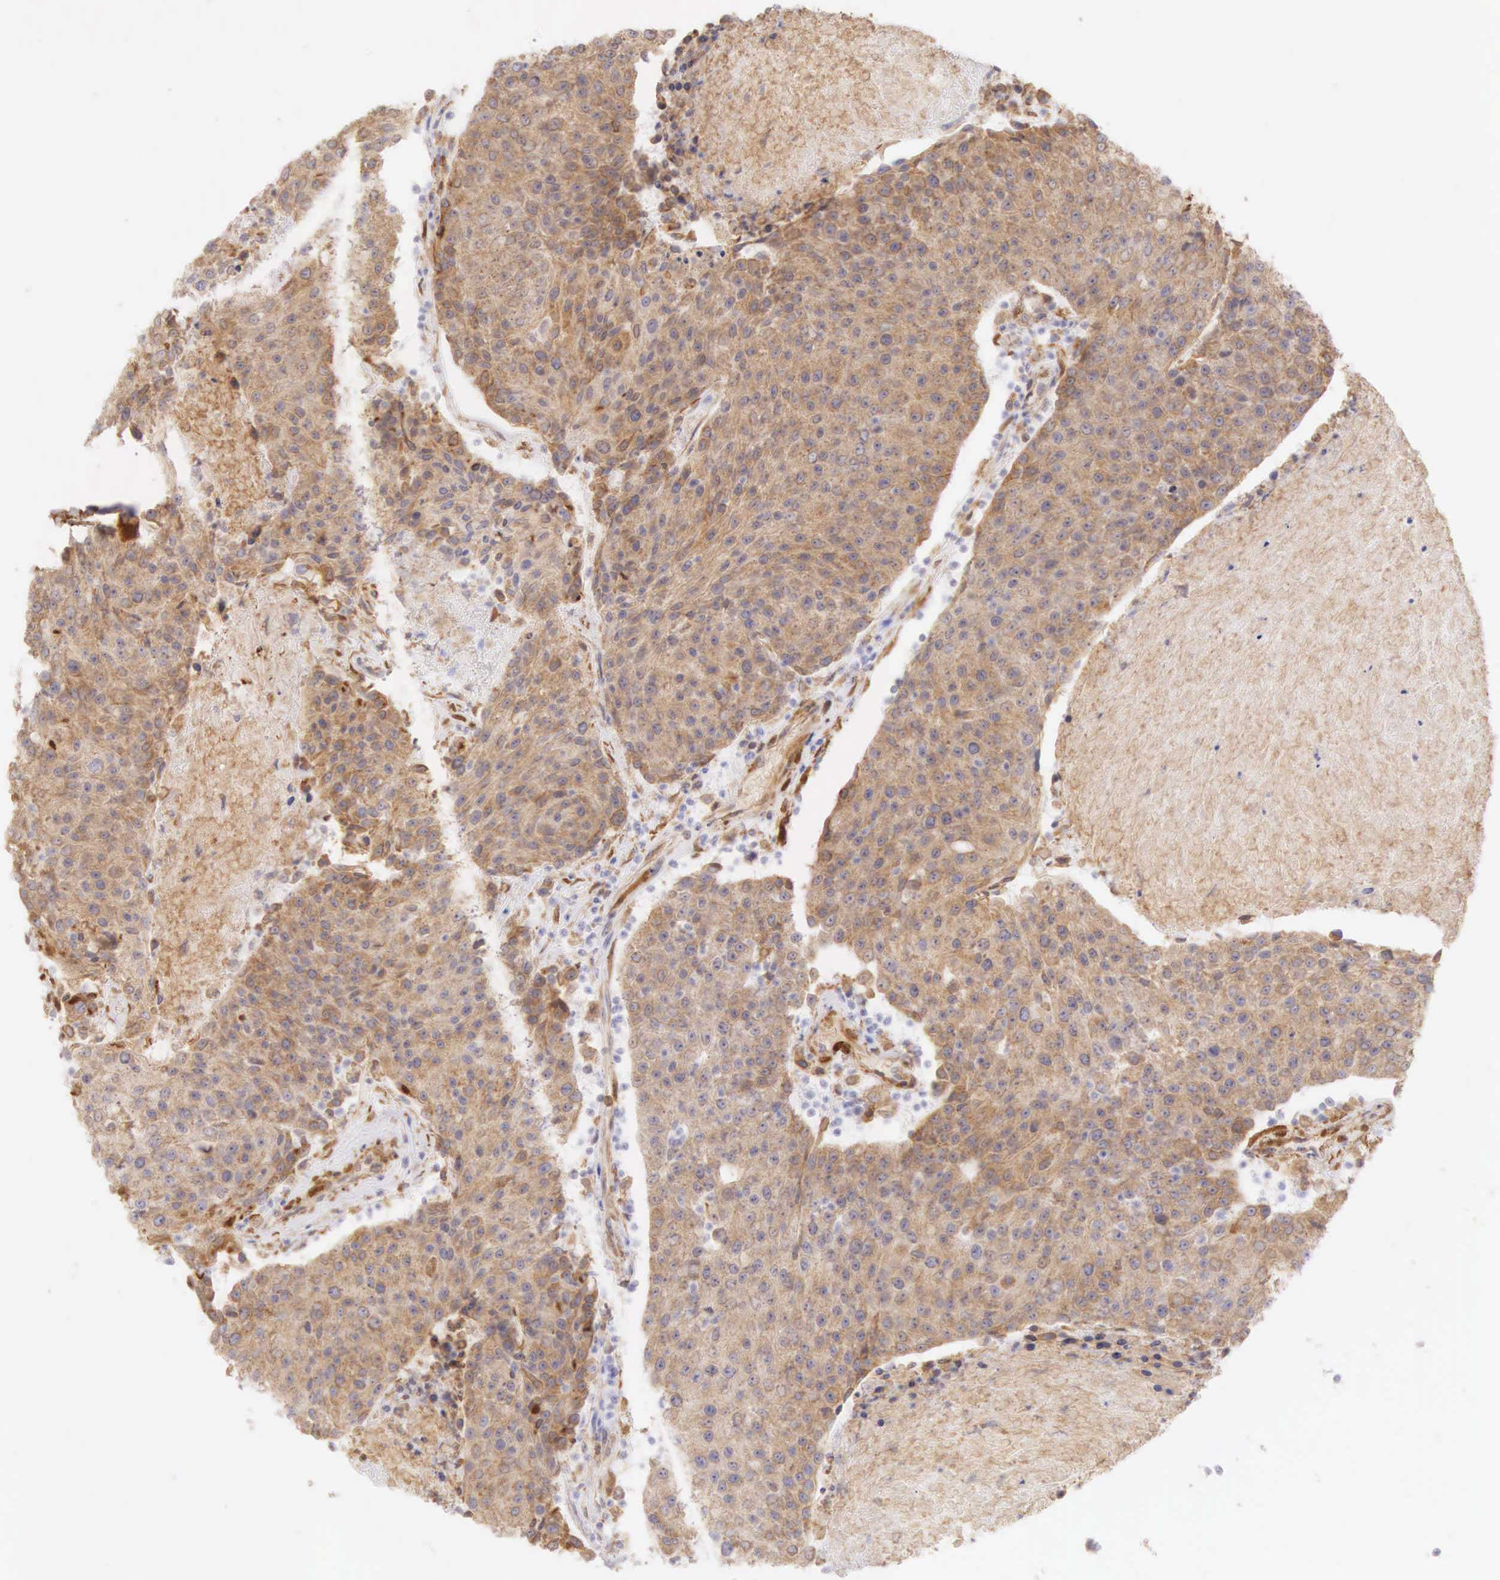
{"staining": {"intensity": "moderate", "quantity": "25%-75%", "location": "cytoplasmic/membranous"}, "tissue": "urothelial cancer", "cell_type": "Tumor cells", "image_type": "cancer", "snomed": [{"axis": "morphology", "description": "Urothelial carcinoma, High grade"}, {"axis": "topography", "description": "Urinary bladder"}], "caption": "Immunohistochemistry (IHC) image of neoplastic tissue: urothelial cancer stained using IHC exhibits medium levels of moderate protein expression localized specifically in the cytoplasmic/membranous of tumor cells, appearing as a cytoplasmic/membranous brown color.", "gene": "CNN1", "patient": {"sex": "female", "age": 85}}